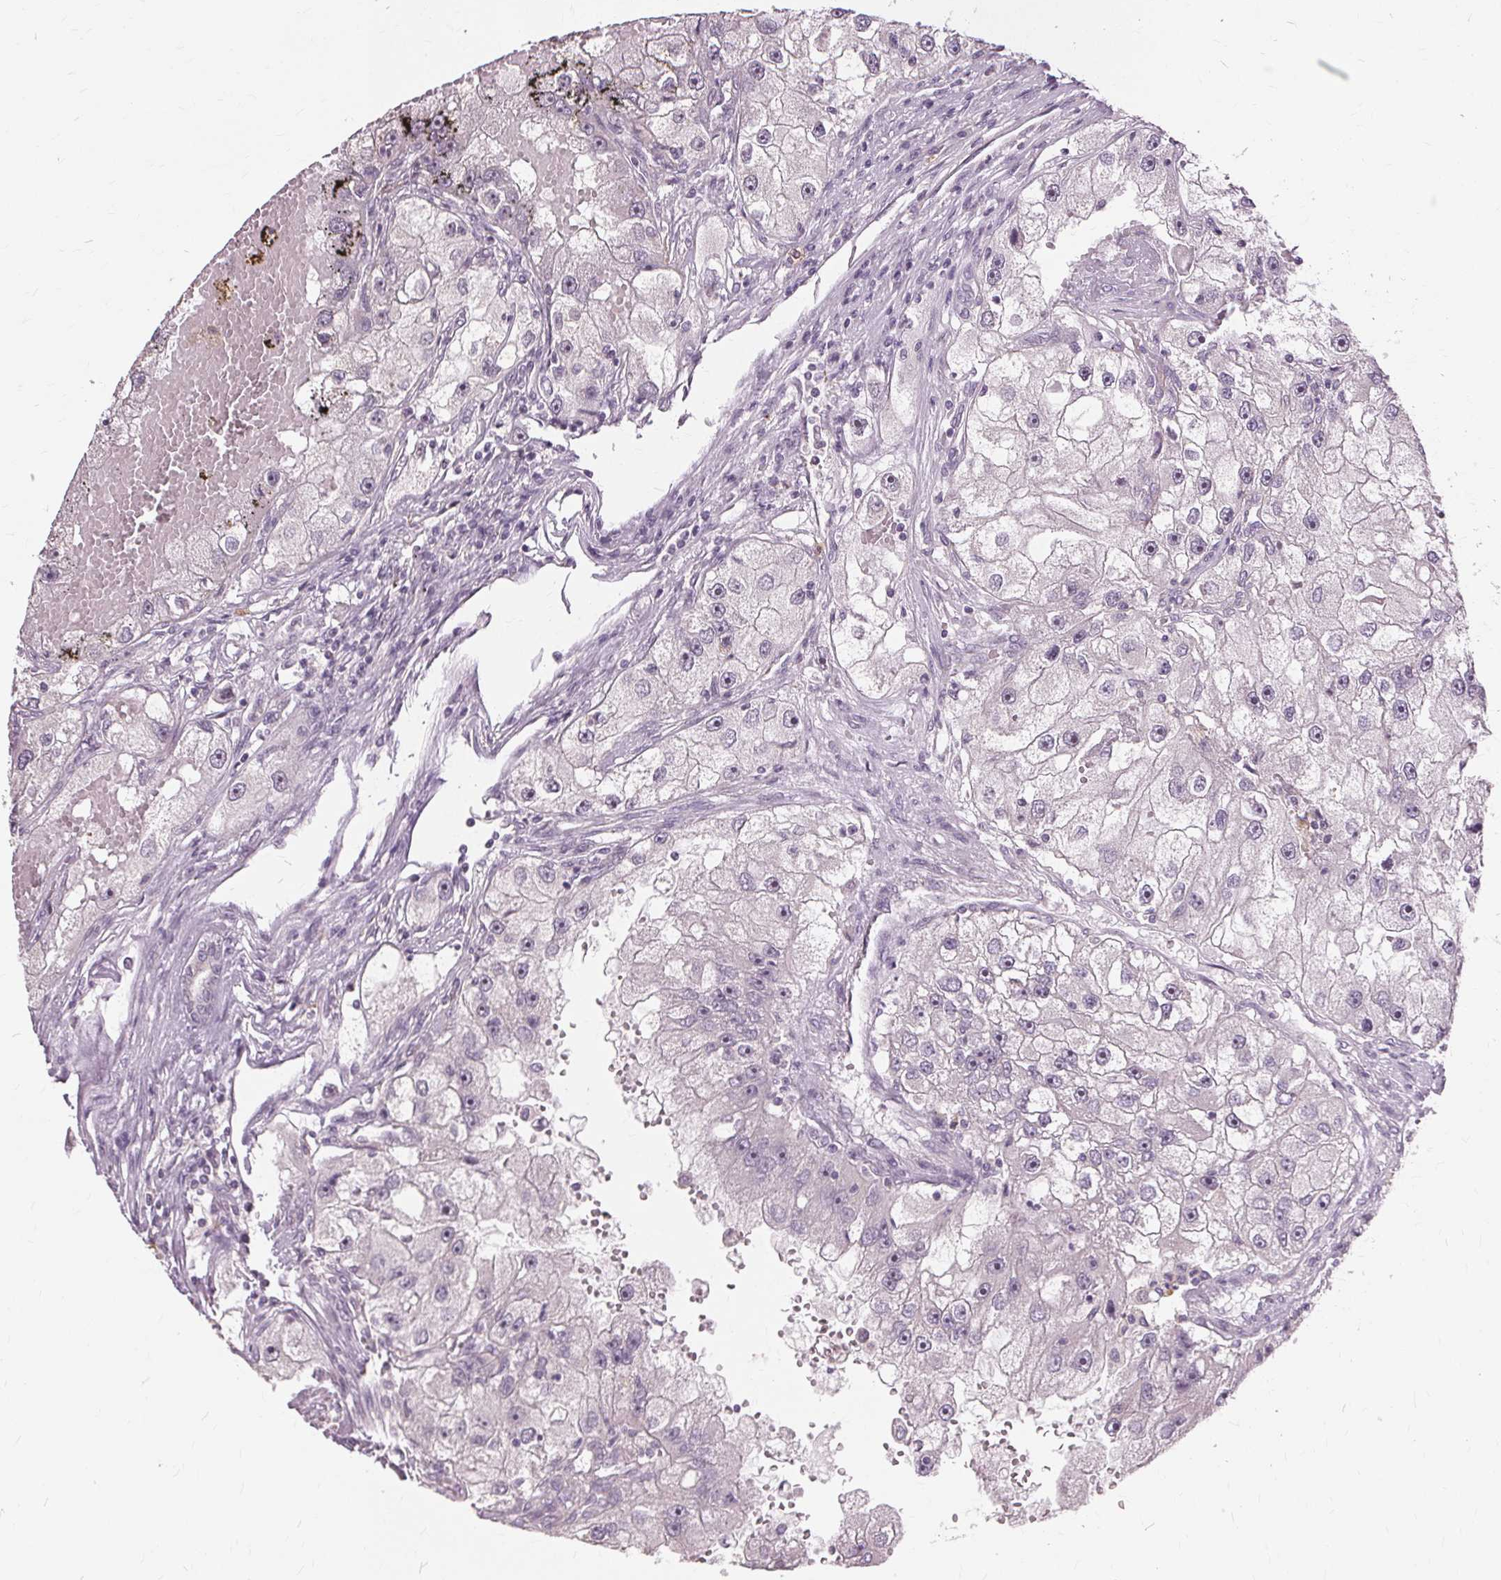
{"staining": {"intensity": "weak", "quantity": "<25%", "location": "nuclear"}, "tissue": "renal cancer", "cell_type": "Tumor cells", "image_type": "cancer", "snomed": [{"axis": "morphology", "description": "Adenocarcinoma, NOS"}, {"axis": "topography", "description": "Kidney"}], "caption": "Immunohistochemistry (IHC) histopathology image of neoplastic tissue: renal adenocarcinoma stained with DAB (3,3'-diaminobenzidine) reveals no significant protein positivity in tumor cells.", "gene": "SIGLEC6", "patient": {"sex": "male", "age": 63}}